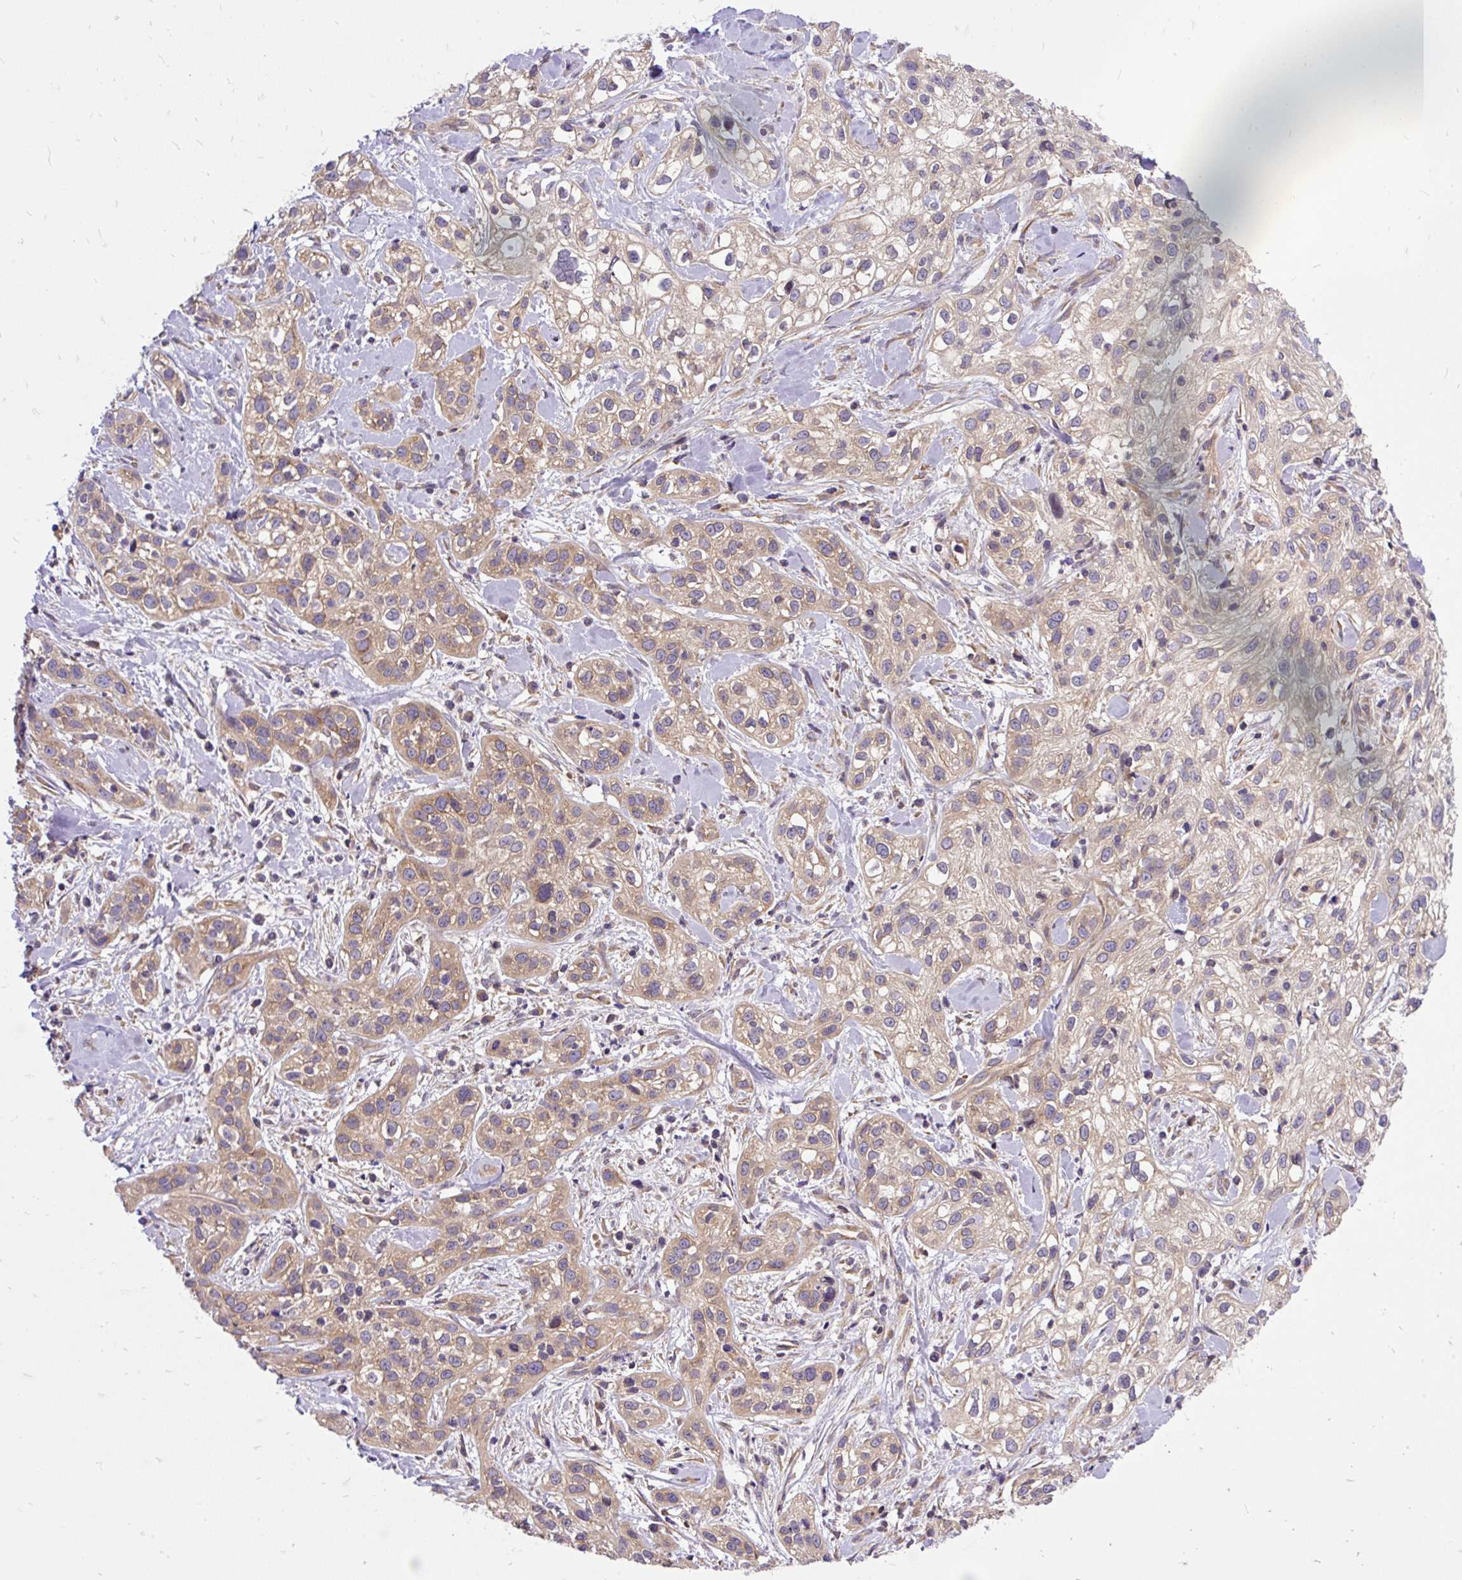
{"staining": {"intensity": "weak", "quantity": "25%-75%", "location": "cytoplasmic/membranous"}, "tissue": "skin cancer", "cell_type": "Tumor cells", "image_type": "cancer", "snomed": [{"axis": "morphology", "description": "Squamous cell carcinoma, NOS"}, {"axis": "topography", "description": "Skin"}], "caption": "Human skin cancer stained with a protein marker reveals weak staining in tumor cells.", "gene": "TRIM17", "patient": {"sex": "male", "age": 82}}